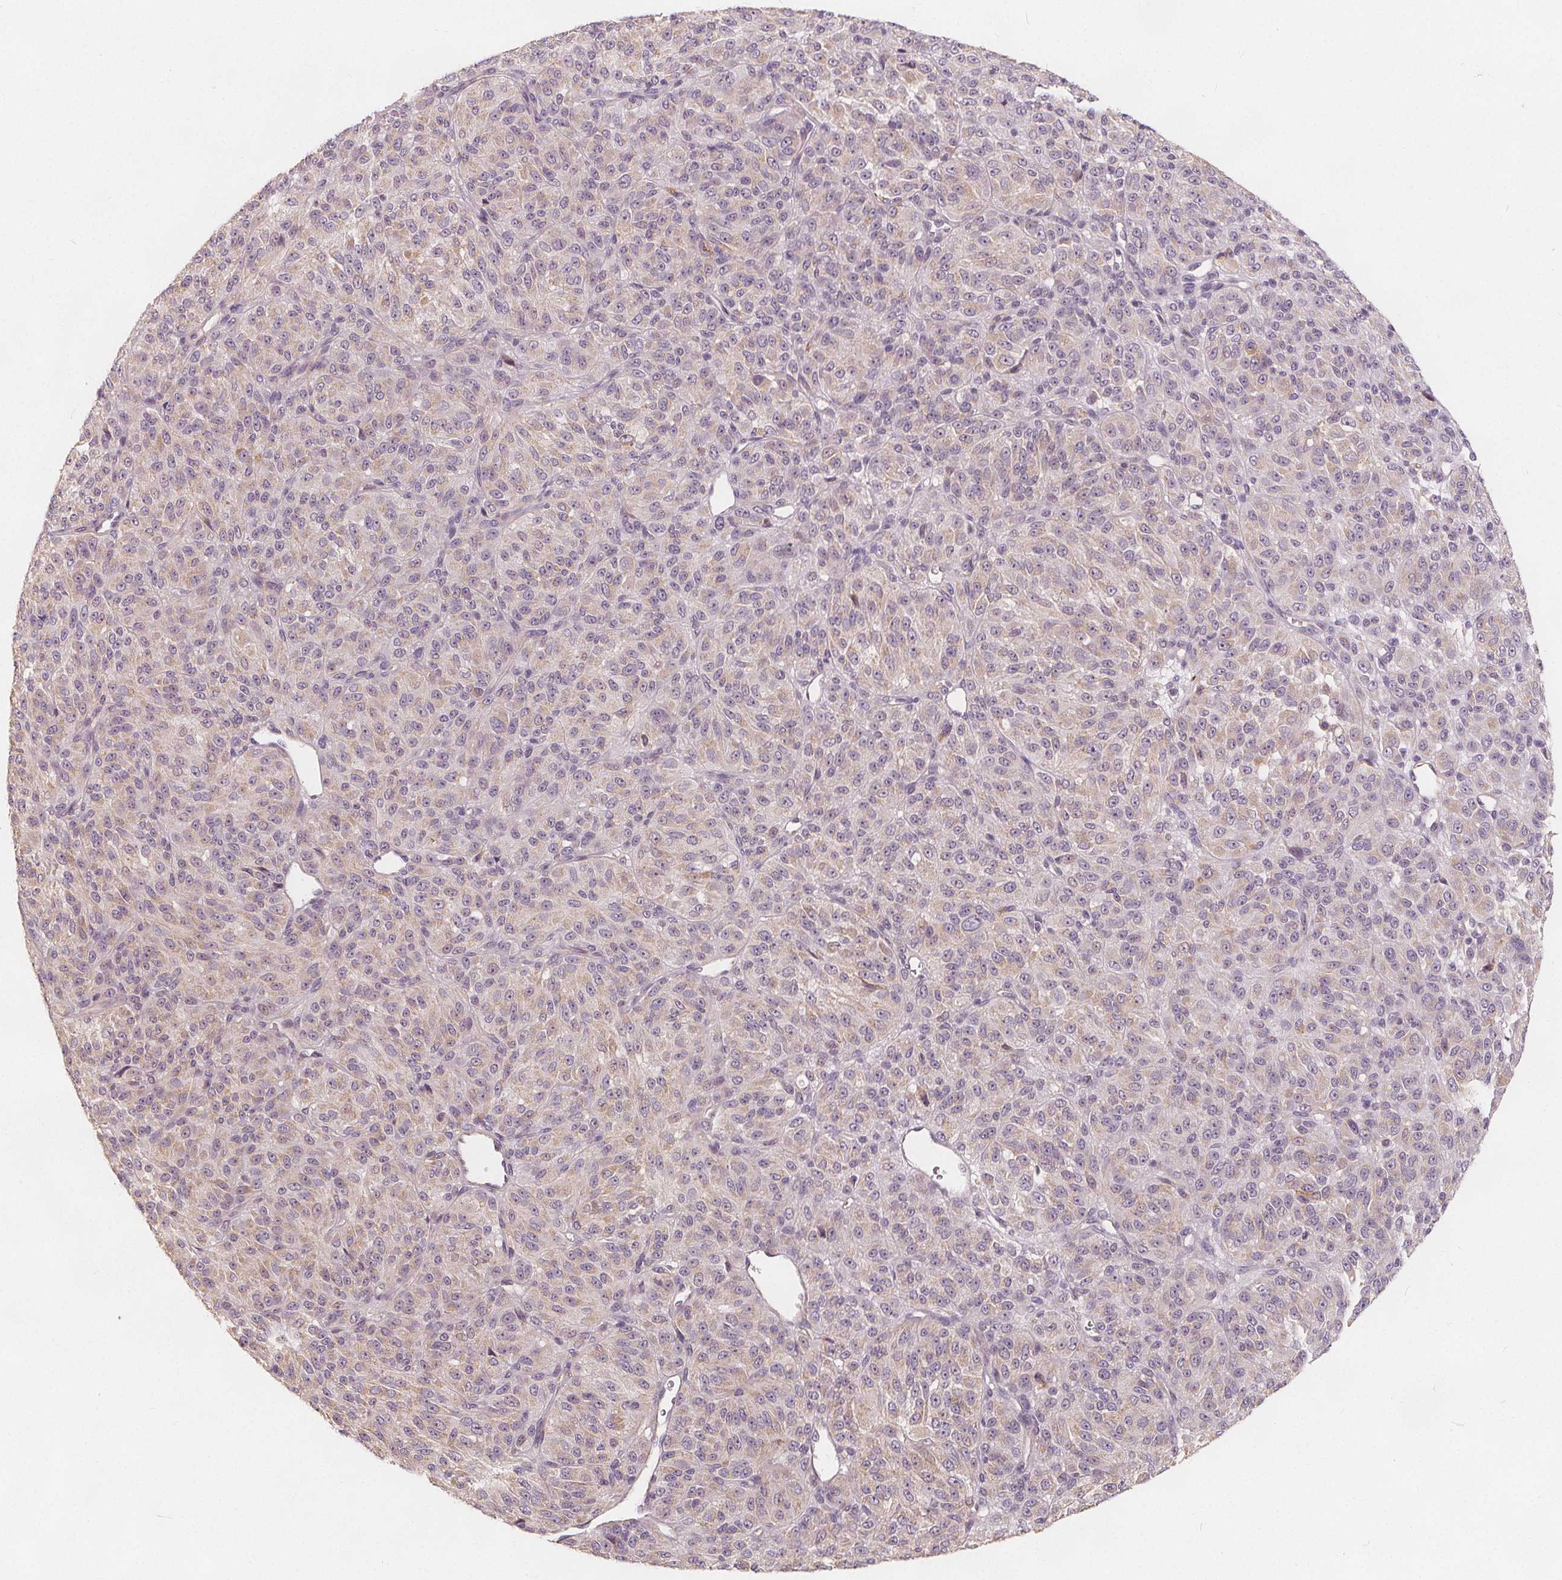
{"staining": {"intensity": "negative", "quantity": "none", "location": "none"}, "tissue": "melanoma", "cell_type": "Tumor cells", "image_type": "cancer", "snomed": [{"axis": "morphology", "description": "Malignant melanoma, Metastatic site"}, {"axis": "topography", "description": "Brain"}], "caption": "This is an IHC histopathology image of melanoma. There is no staining in tumor cells.", "gene": "DRC3", "patient": {"sex": "female", "age": 56}}